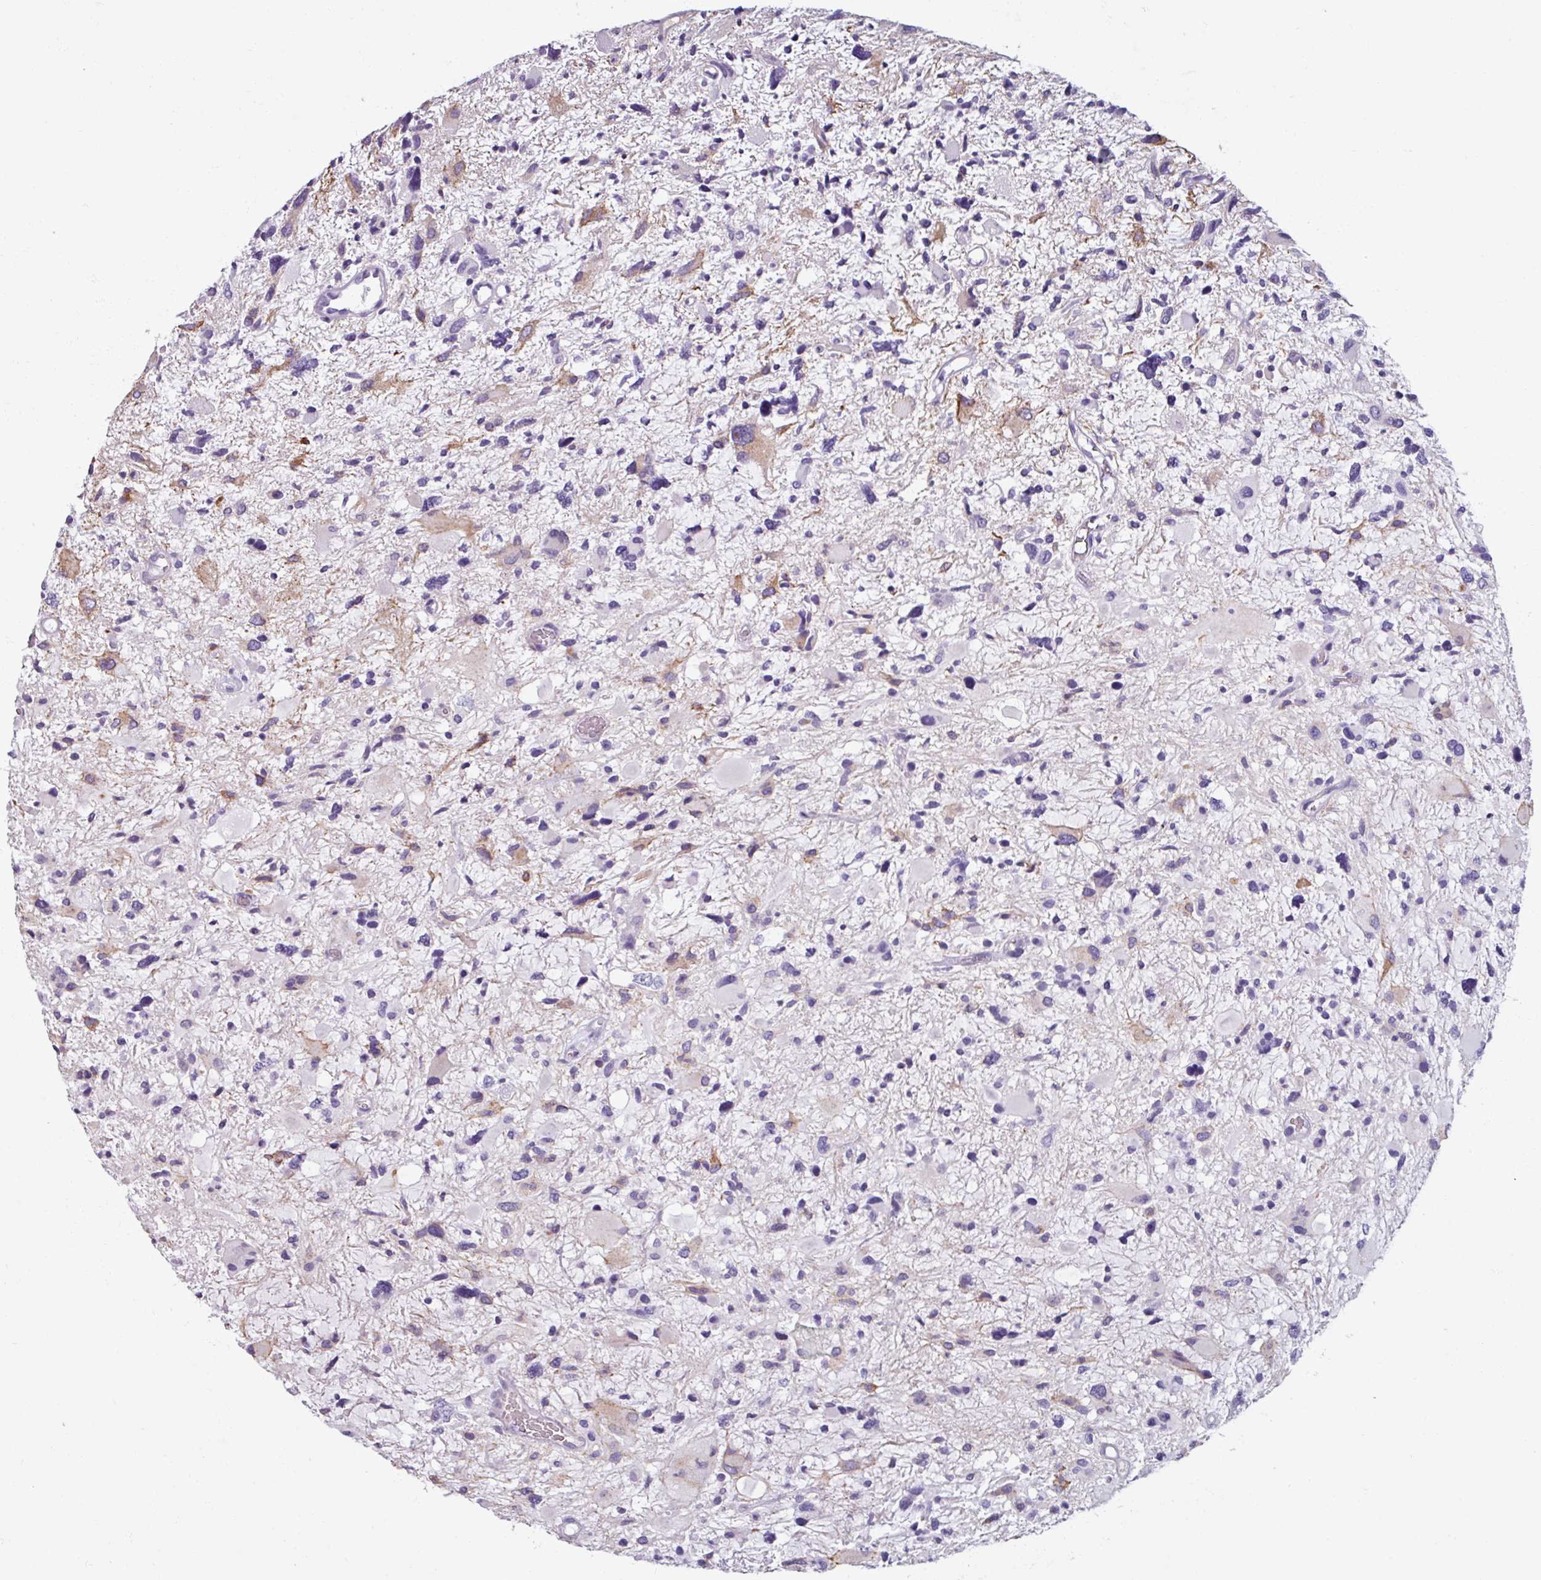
{"staining": {"intensity": "negative", "quantity": "none", "location": "none"}, "tissue": "glioma", "cell_type": "Tumor cells", "image_type": "cancer", "snomed": [{"axis": "morphology", "description": "Glioma, malignant, High grade"}, {"axis": "topography", "description": "Brain"}], "caption": "Human malignant glioma (high-grade) stained for a protein using immunohistochemistry demonstrates no expression in tumor cells.", "gene": "SPESP1", "patient": {"sex": "female", "age": 11}}